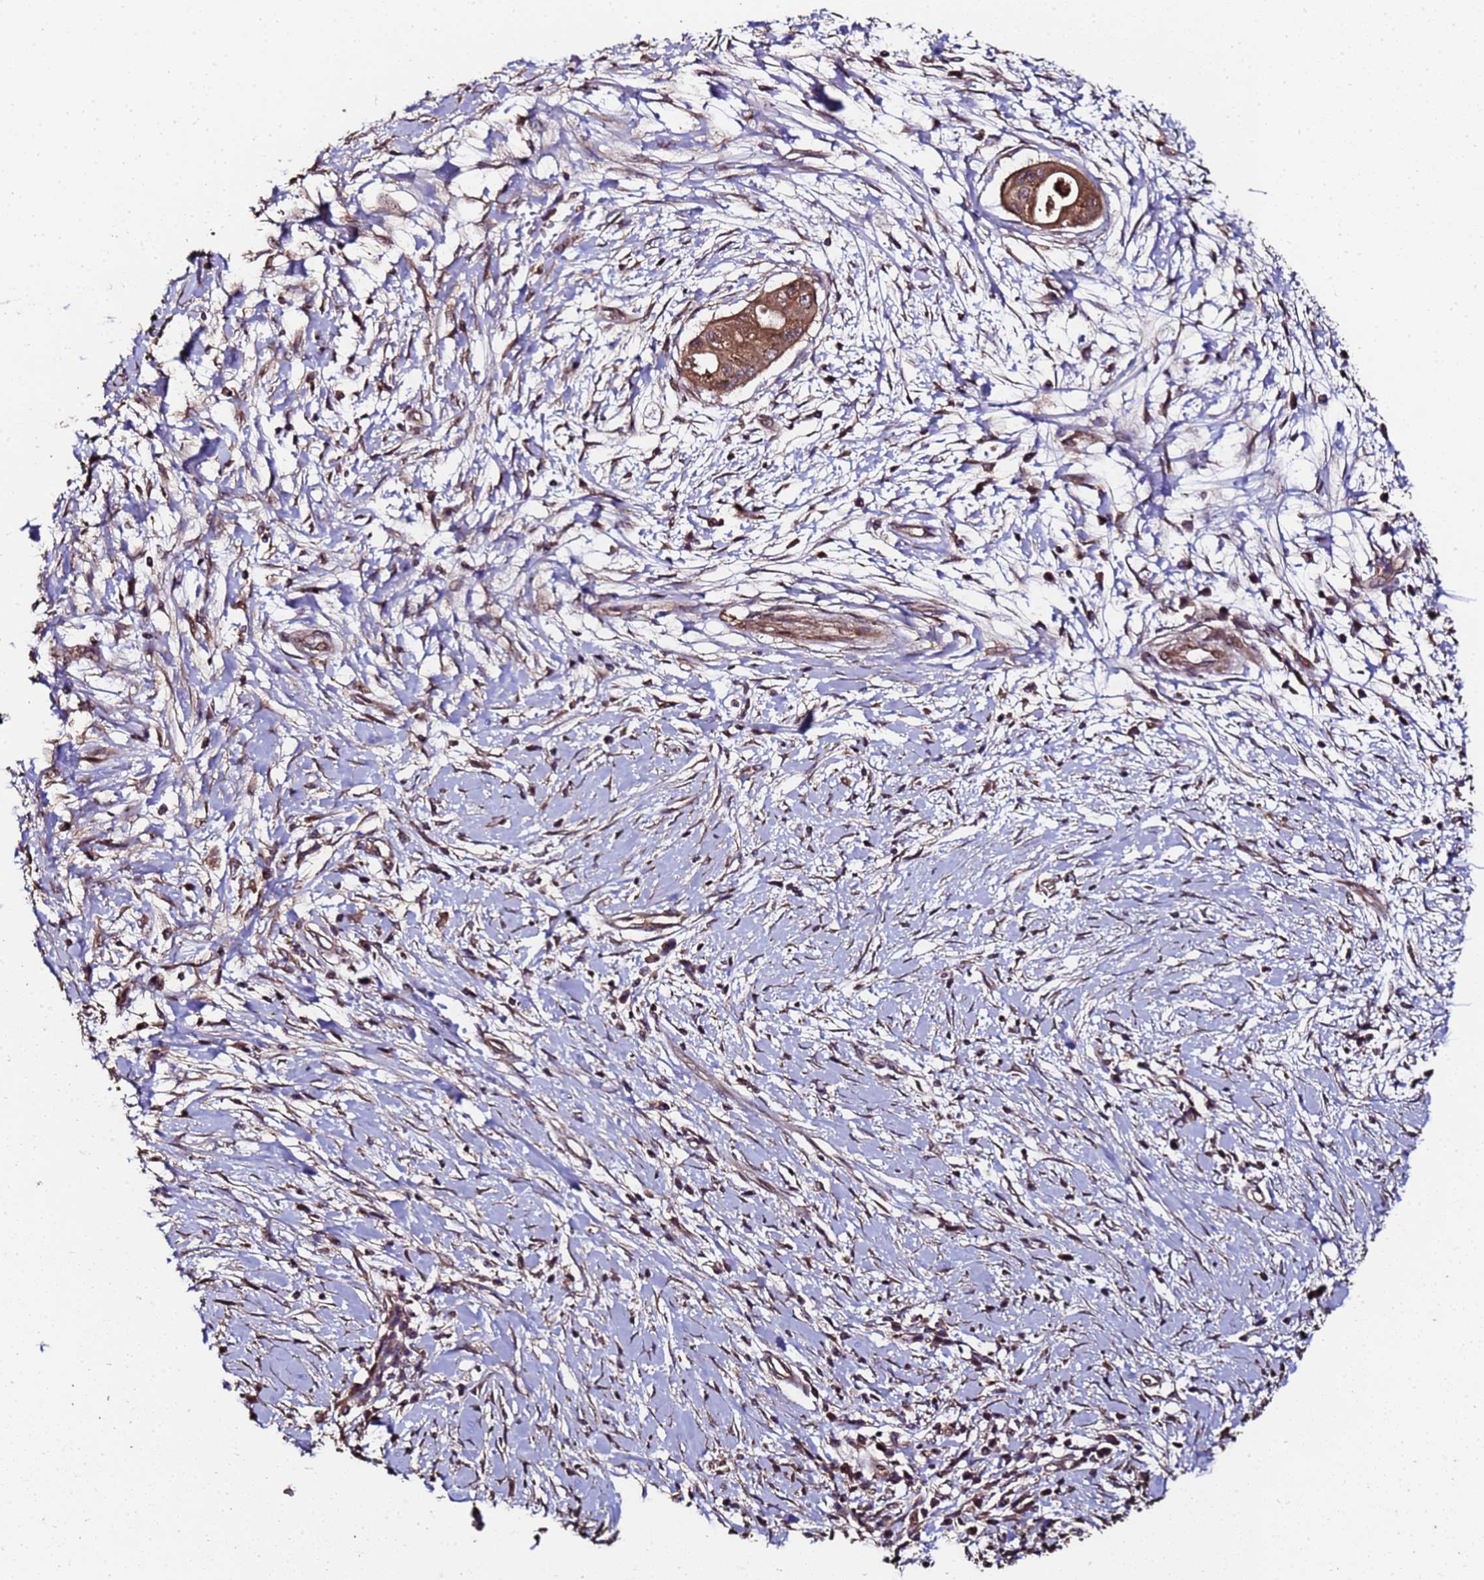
{"staining": {"intensity": "strong", "quantity": ">75%", "location": "cytoplasmic/membranous"}, "tissue": "pancreatic cancer", "cell_type": "Tumor cells", "image_type": "cancer", "snomed": [{"axis": "morphology", "description": "Adenocarcinoma, NOS"}, {"axis": "topography", "description": "Pancreas"}], "caption": "Pancreatic cancer (adenocarcinoma) stained for a protein exhibits strong cytoplasmic/membranous positivity in tumor cells.", "gene": "PRODH", "patient": {"sex": "male", "age": 68}}